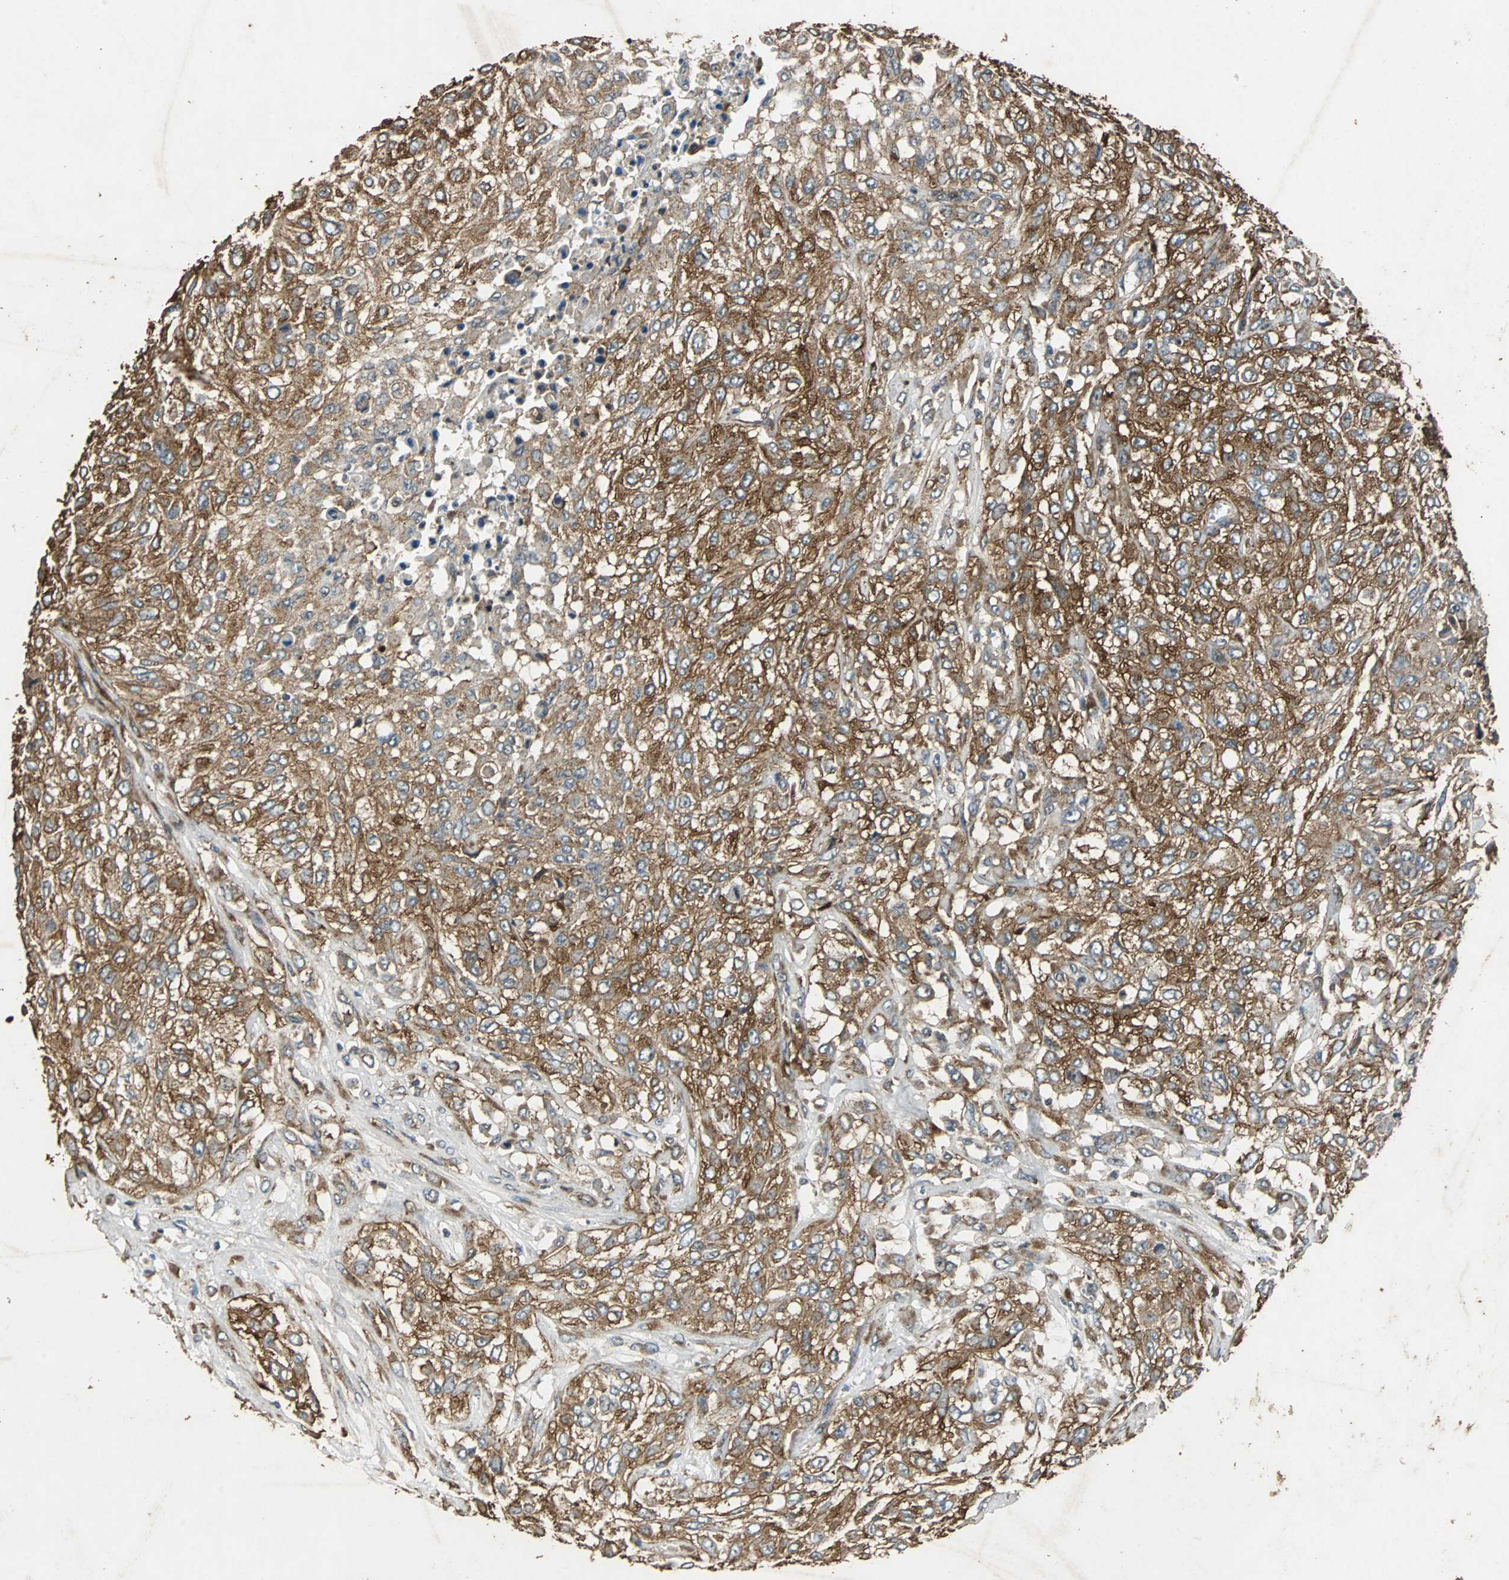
{"staining": {"intensity": "strong", "quantity": ">75%", "location": "cytoplasmic/membranous"}, "tissue": "urothelial cancer", "cell_type": "Tumor cells", "image_type": "cancer", "snomed": [{"axis": "morphology", "description": "Urothelial carcinoma, High grade"}, {"axis": "topography", "description": "Urinary bladder"}], "caption": "This micrograph demonstrates immunohistochemistry (IHC) staining of urothelial carcinoma (high-grade), with high strong cytoplasmic/membranous staining in about >75% of tumor cells.", "gene": "NAA10", "patient": {"sex": "male", "age": 57}}